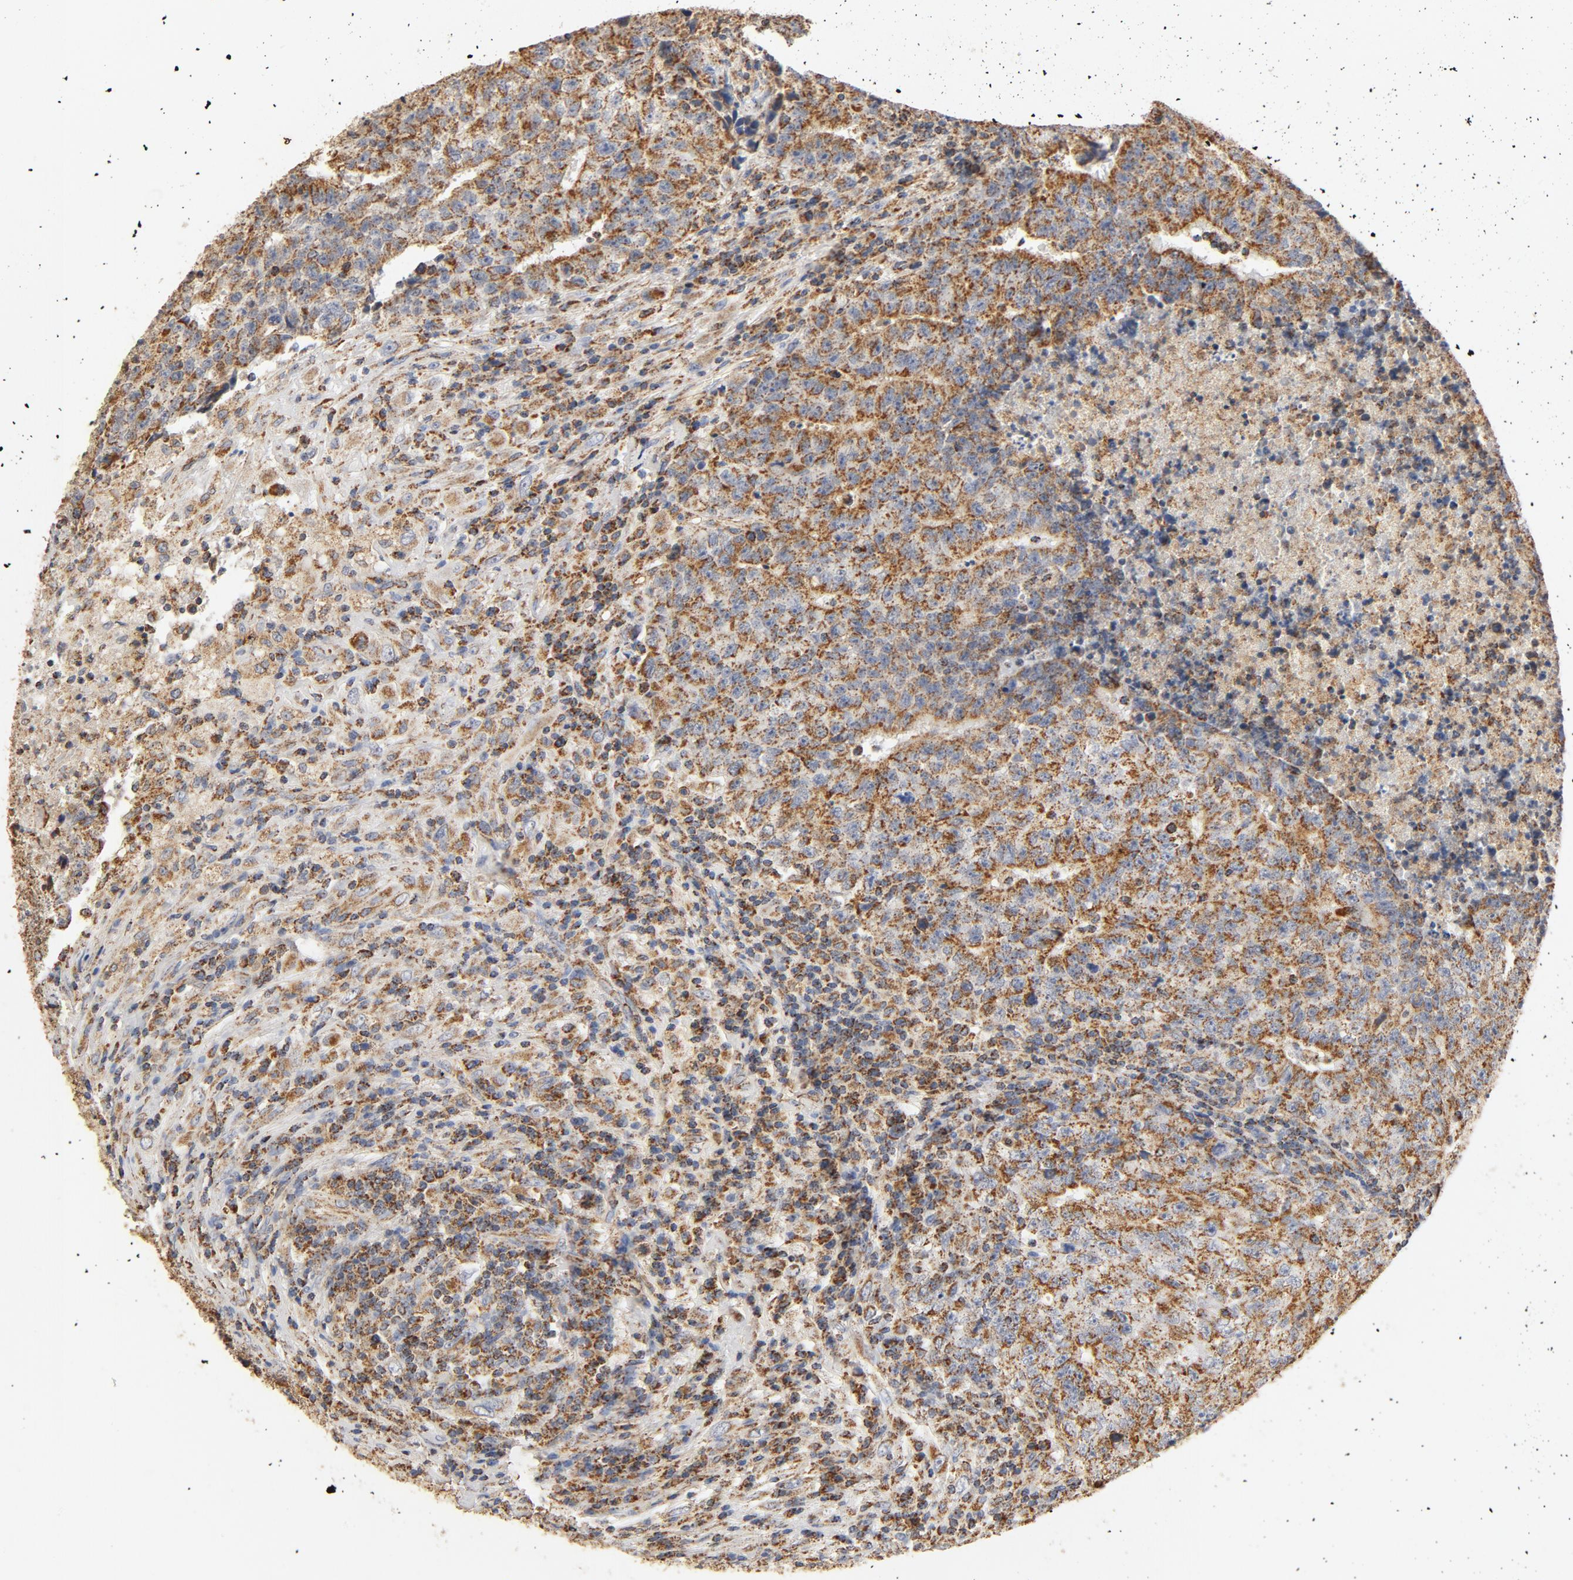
{"staining": {"intensity": "moderate", "quantity": ">75%", "location": "cytoplasmic/membranous"}, "tissue": "testis cancer", "cell_type": "Tumor cells", "image_type": "cancer", "snomed": [{"axis": "morphology", "description": "Necrosis, NOS"}, {"axis": "morphology", "description": "Carcinoma, Embryonal, NOS"}, {"axis": "topography", "description": "Testis"}], "caption": "The immunohistochemical stain highlights moderate cytoplasmic/membranous staining in tumor cells of testis embryonal carcinoma tissue. (Brightfield microscopy of DAB IHC at high magnification).", "gene": "COX4I1", "patient": {"sex": "male", "age": 19}}